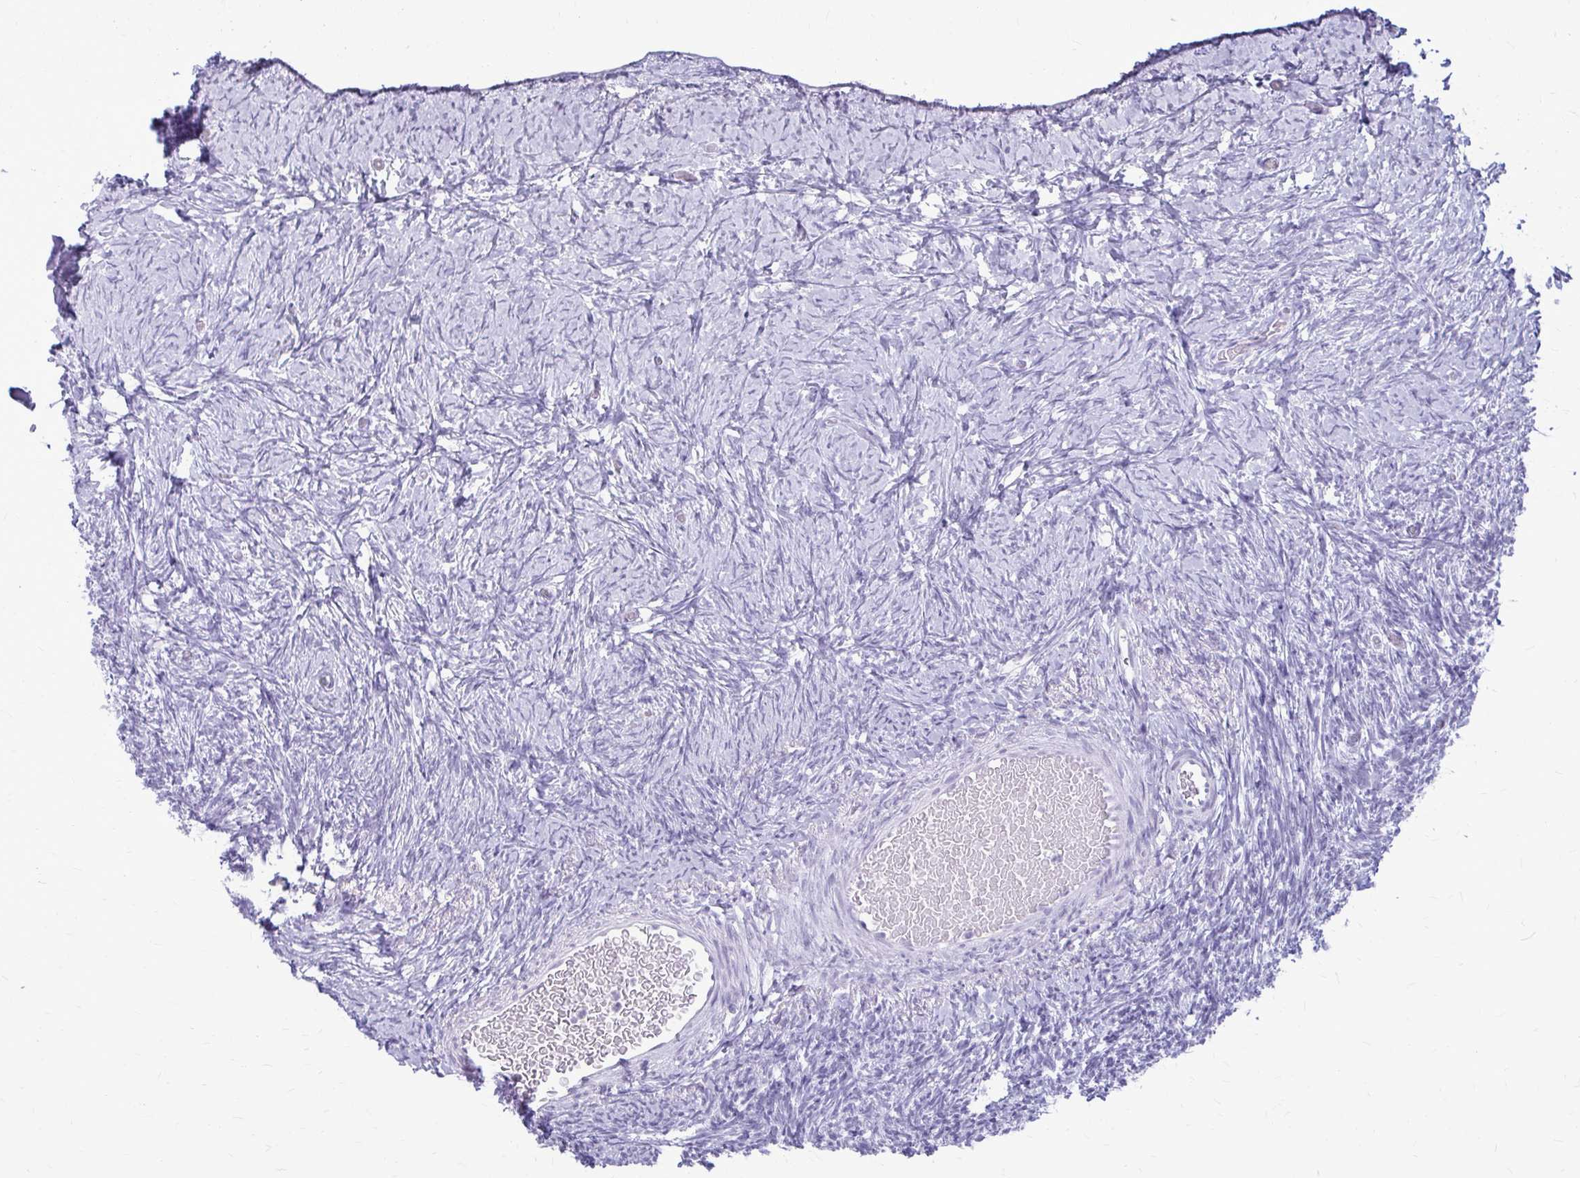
{"staining": {"intensity": "negative", "quantity": "none", "location": "none"}, "tissue": "ovary", "cell_type": "Follicle cells", "image_type": "normal", "snomed": [{"axis": "morphology", "description": "Normal tissue, NOS"}, {"axis": "topography", "description": "Ovary"}], "caption": "Immunohistochemistry (IHC) of normal ovary exhibits no expression in follicle cells. (DAB immunohistochemistry (IHC), high magnification).", "gene": "KRT5", "patient": {"sex": "female", "age": 39}}